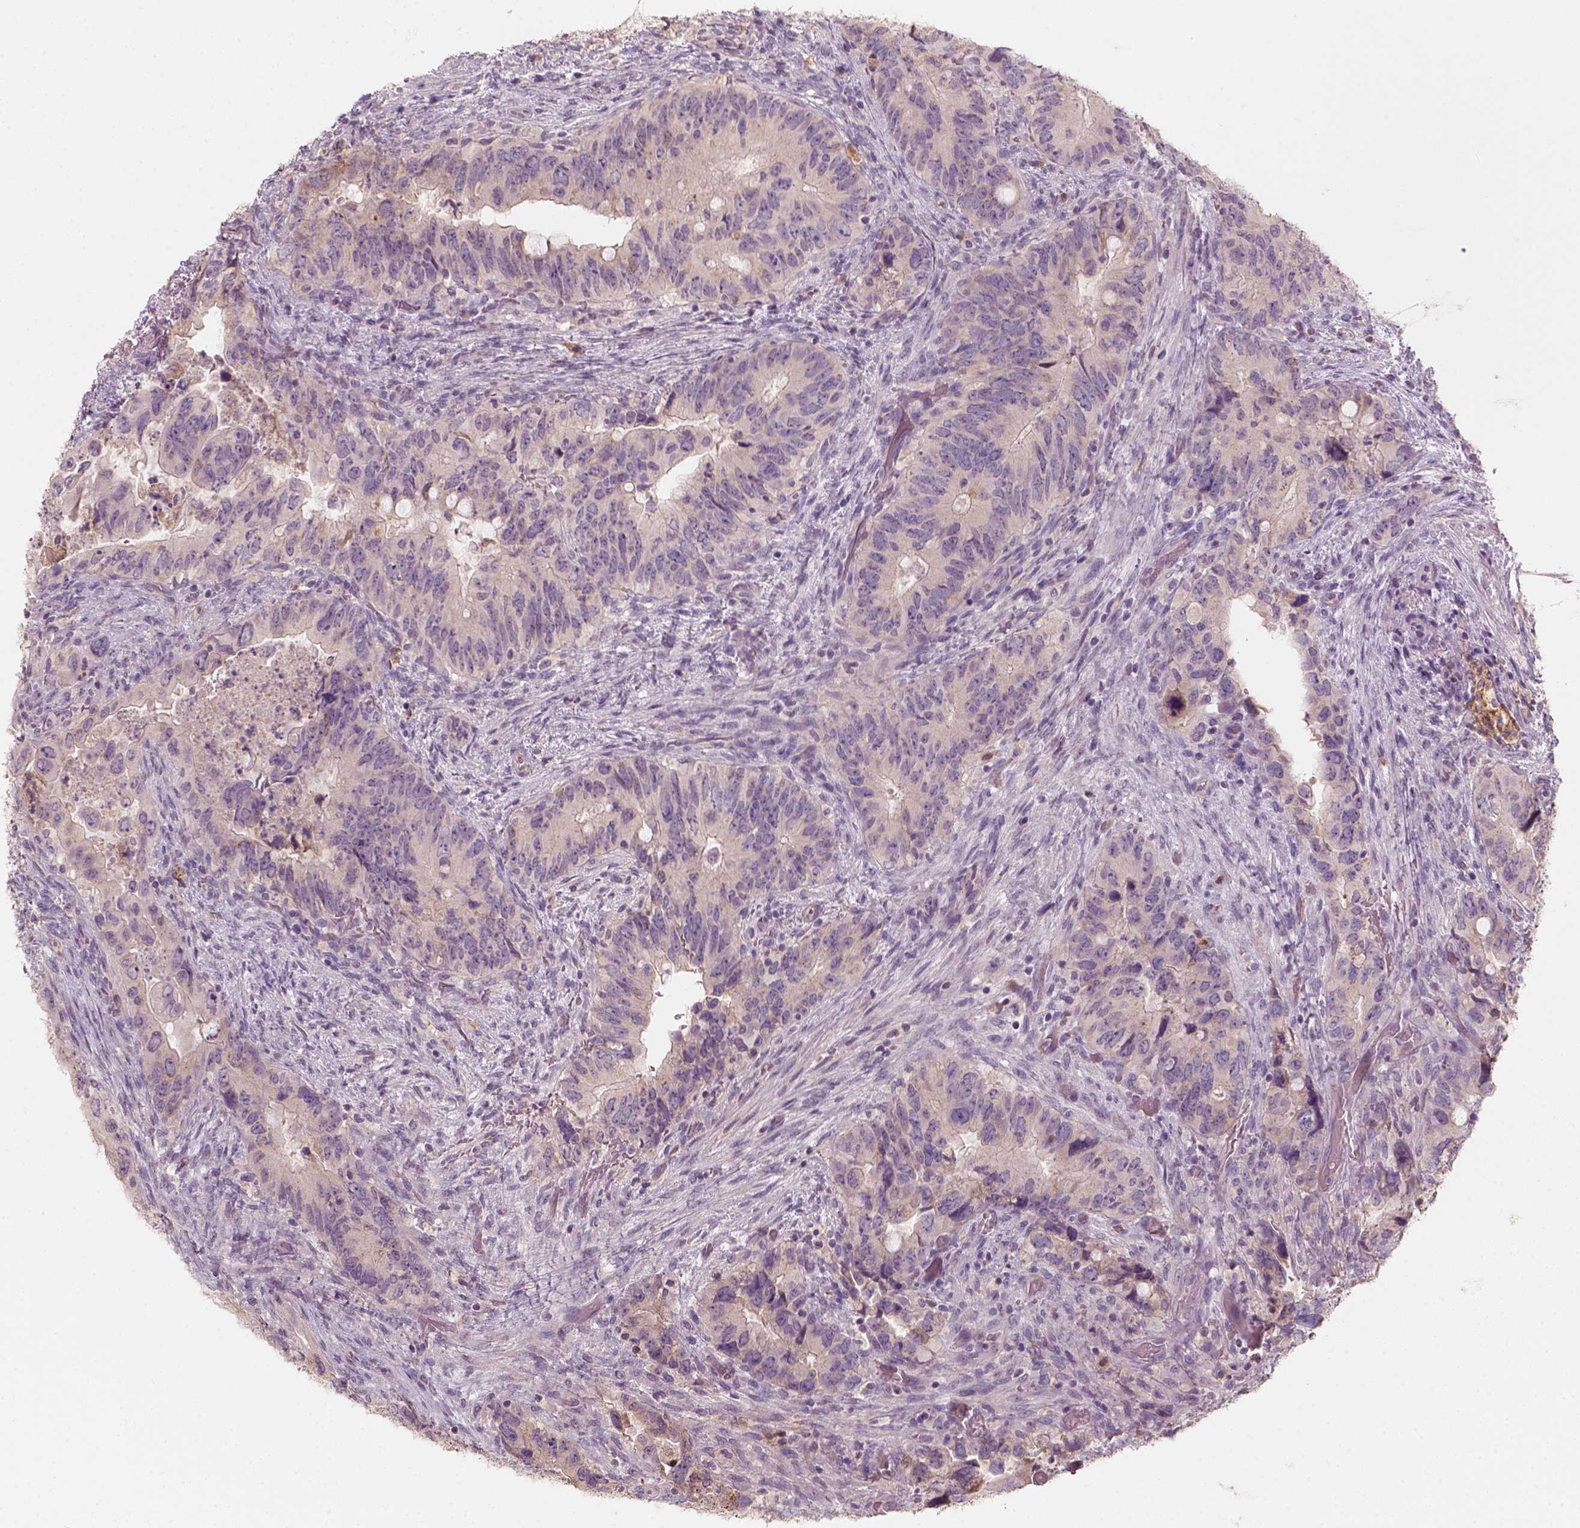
{"staining": {"intensity": "negative", "quantity": "none", "location": "none"}, "tissue": "colorectal cancer", "cell_type": "Tumor cells", "image_type": "cancer", "snomed": [{"axis": "morphology", "description": "Adenocarcinoma, NOS"}, {"axis": "topography", "description": "Rectum"}], "caption": "Immunohistochemistry (IHC) histopathology image of neoplastic tissue: adenocarcinoma (colorectal) stained with DAB (3,3'-diaminobenzidine) demonstrates no significant protein positivity in tumor cells.", "gene": "AQP9", "patient": {"sex": "male", "age": 78}}